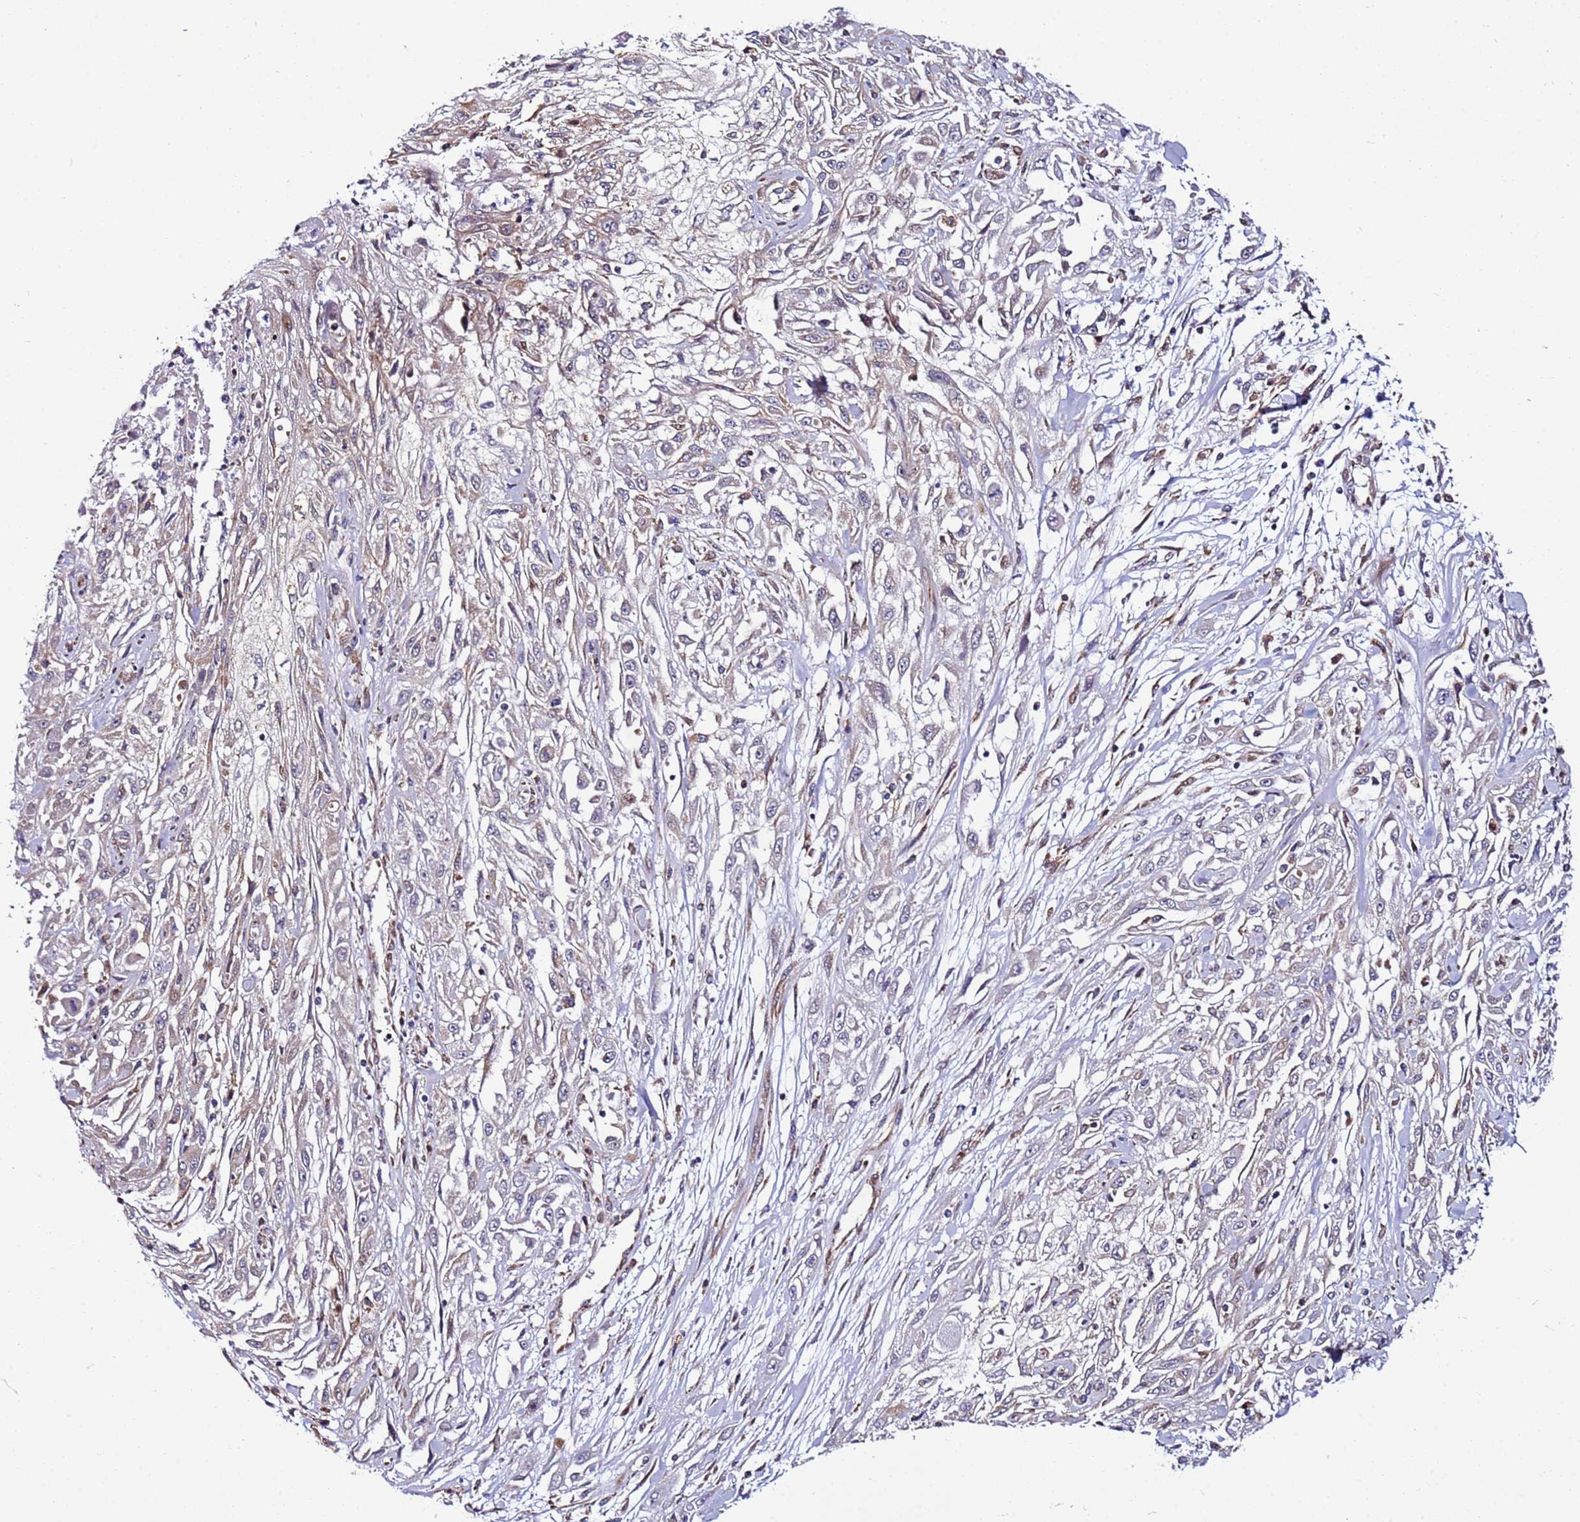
{"staining": {"intensity": "negative", "quantity": "none", "location": "none"}, "tissue": "skin cancer", "cell_type": "Tumor cells", "image_type": "cancer", "snomed": [{"axis": "morphology", "description": "Squamous cell carcinoma, NOS"}, {"axis": "morphology", "description": "Squamous cell carcinoma, metastatic, NOS"}, {"axis": "topography", "description": "Skin"}, {"axis": "topography", "description": "Lymph node"}], "caption": "The immunohistochemistry micrograph has no significant positivity in tumor cells of squamous cell carcinoma (skin) tissue.", "gene": "MCRIP1", "patient": {"sex": "male", "age": 75}}